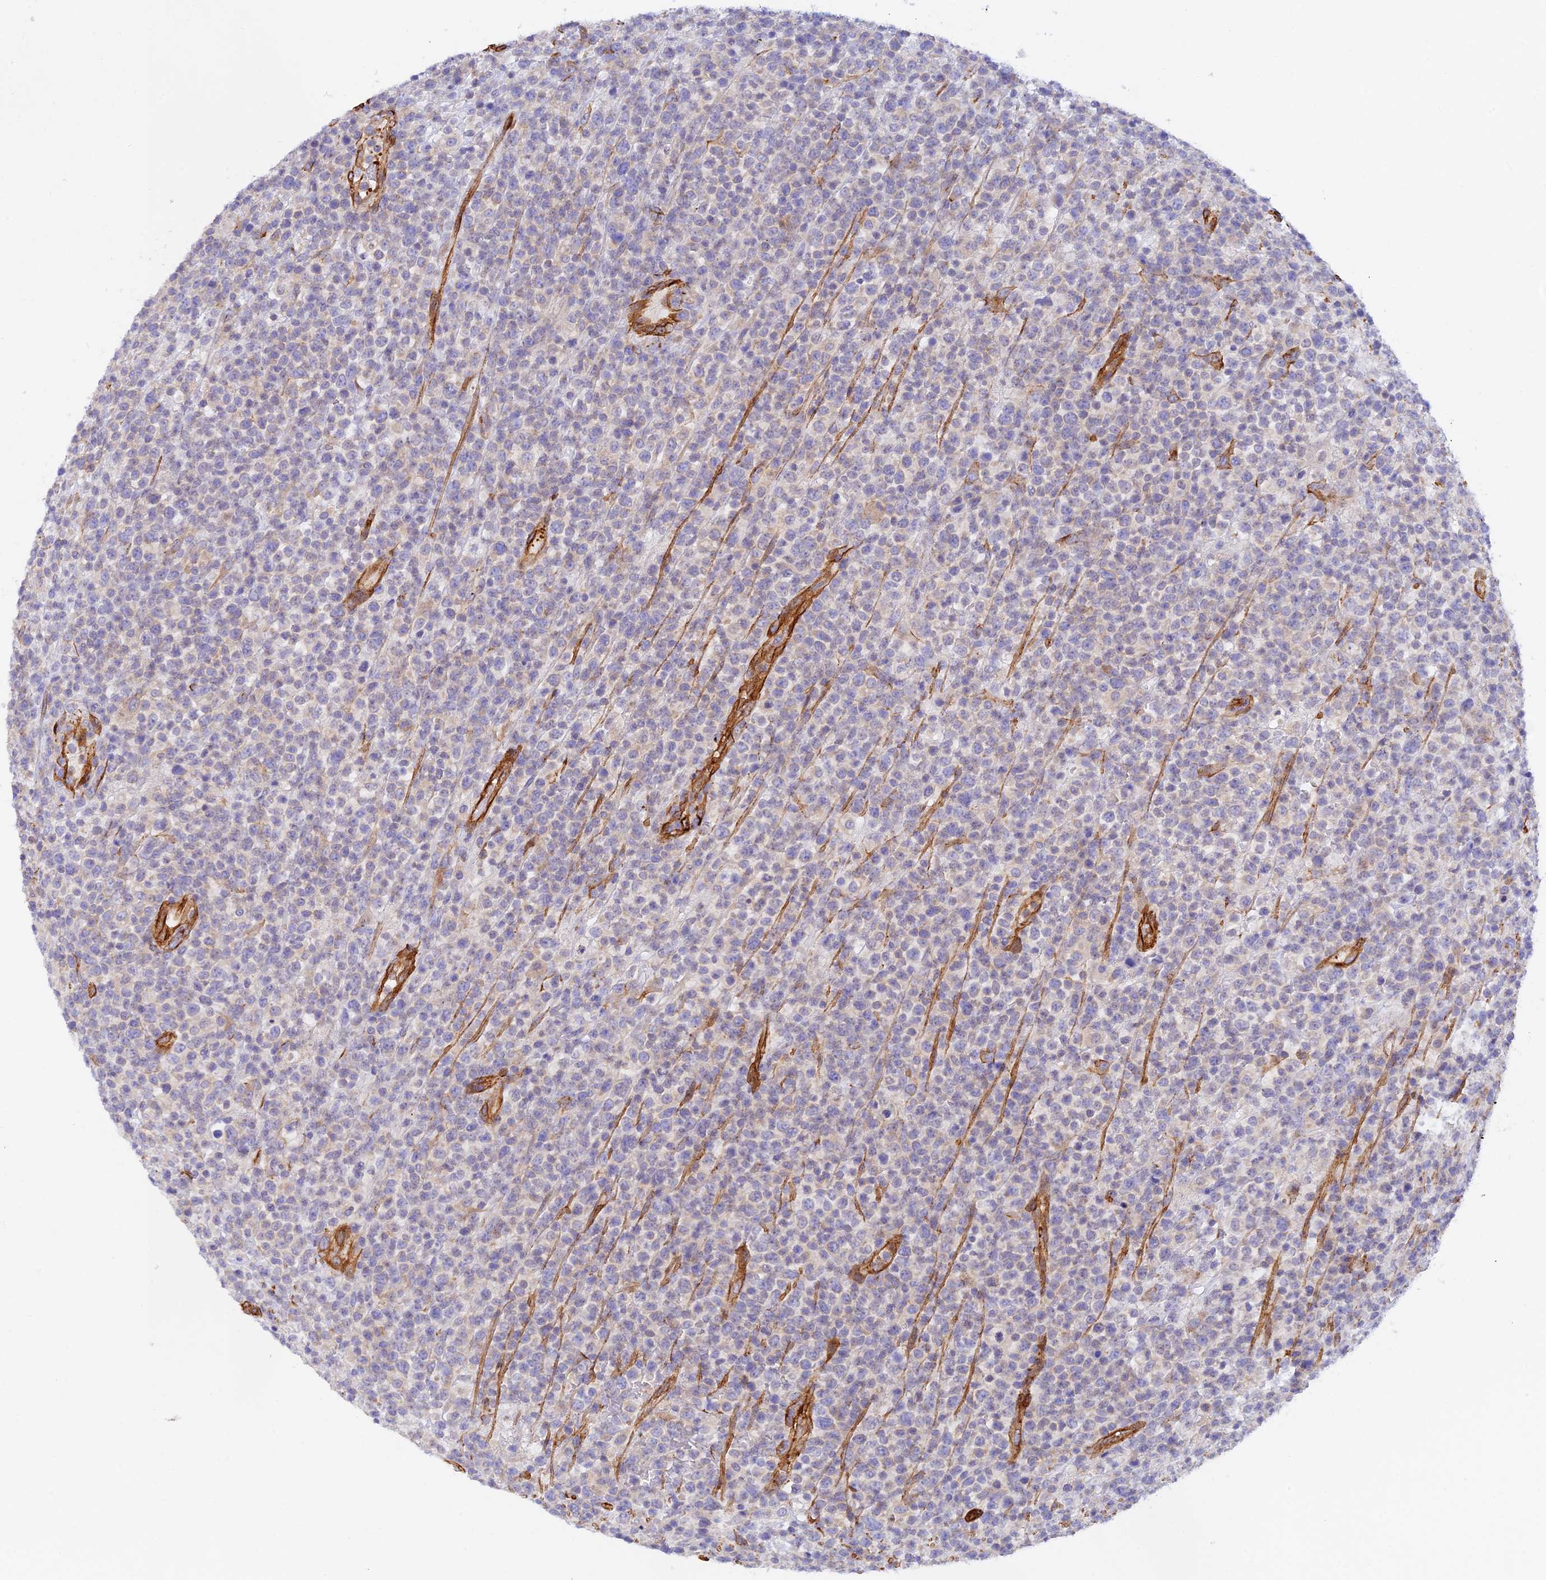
{"staining": {"intensity": "negative", "quantity": "none", "location": "none"}, "tissue": "lymphoma", "cell_type": "Tumor cells", "image_type": "cancer", "snomed": [{"axis": "morphology", "description": "Malignant lymphoma, non-Hodgkin's type, High grade"}, {"axis": "topography", "description": "Colon"}], "caption": "Immunohistochemical staining of lymphoma shows no significant staining in tumor cells. (DAB (3,3'-diaminobenzidine) IHC with hematoxylin counter stain).", "gene": "MYO9A", "patient": {"sex": "female", "age": 53}}